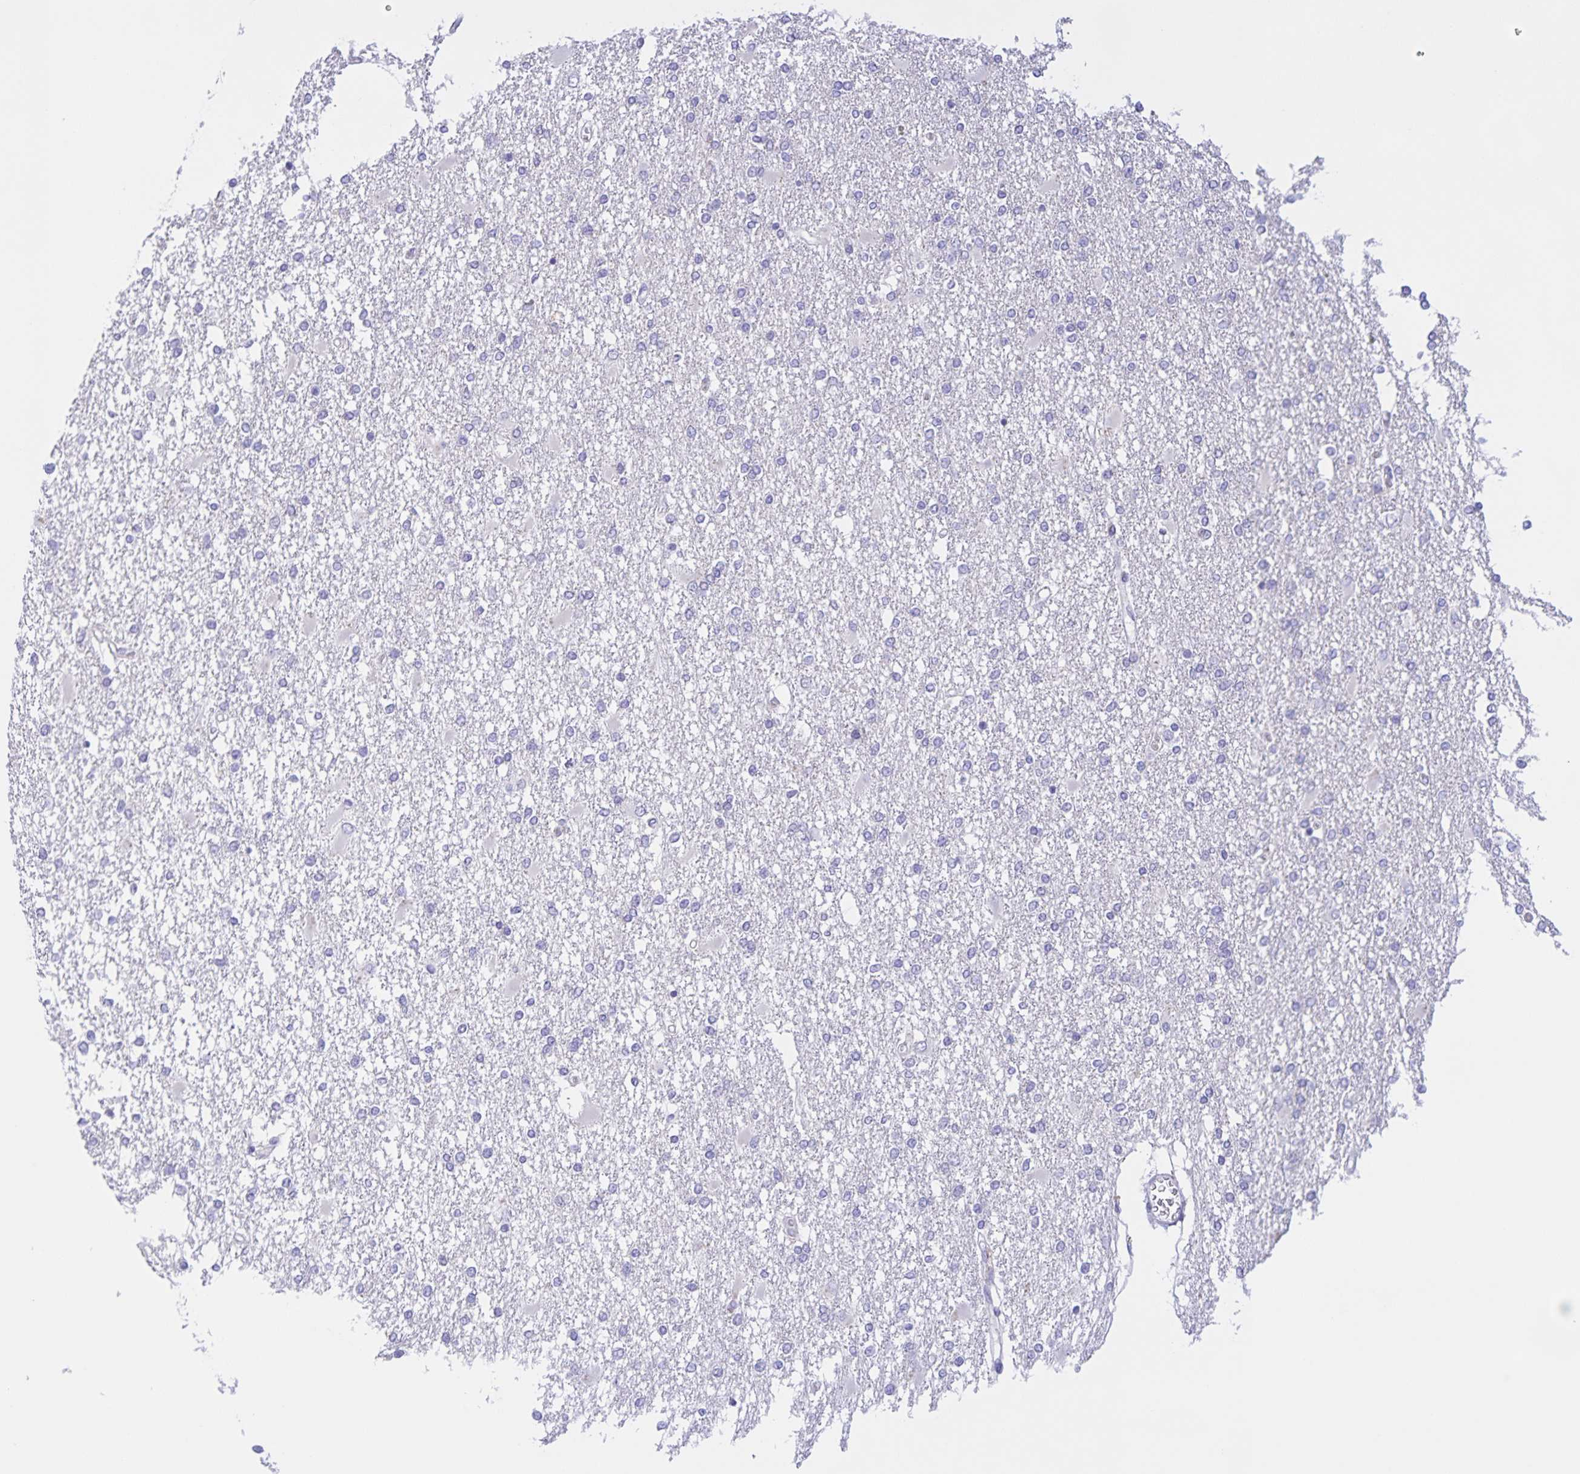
{"staining": {"intensity": "negative", "quantity": "none", "location": "none"}, "tissue": "glioma", "cell_type": "Tumor cells", "image_type": "cancer", "snomed": [{"axis": "morphology", "description": "Glioma, malignant, High grade"}, {"axis": "topography", "description": "Cerebral cortex"}], "caption": "DAB (3,3'-diaminobenzidine) immunohistochemical staining of human glioma demonstrates no significant positivity in tumor cells.", "gene": "DMGDH", "patient": {"sex": "male", "age": 79}}